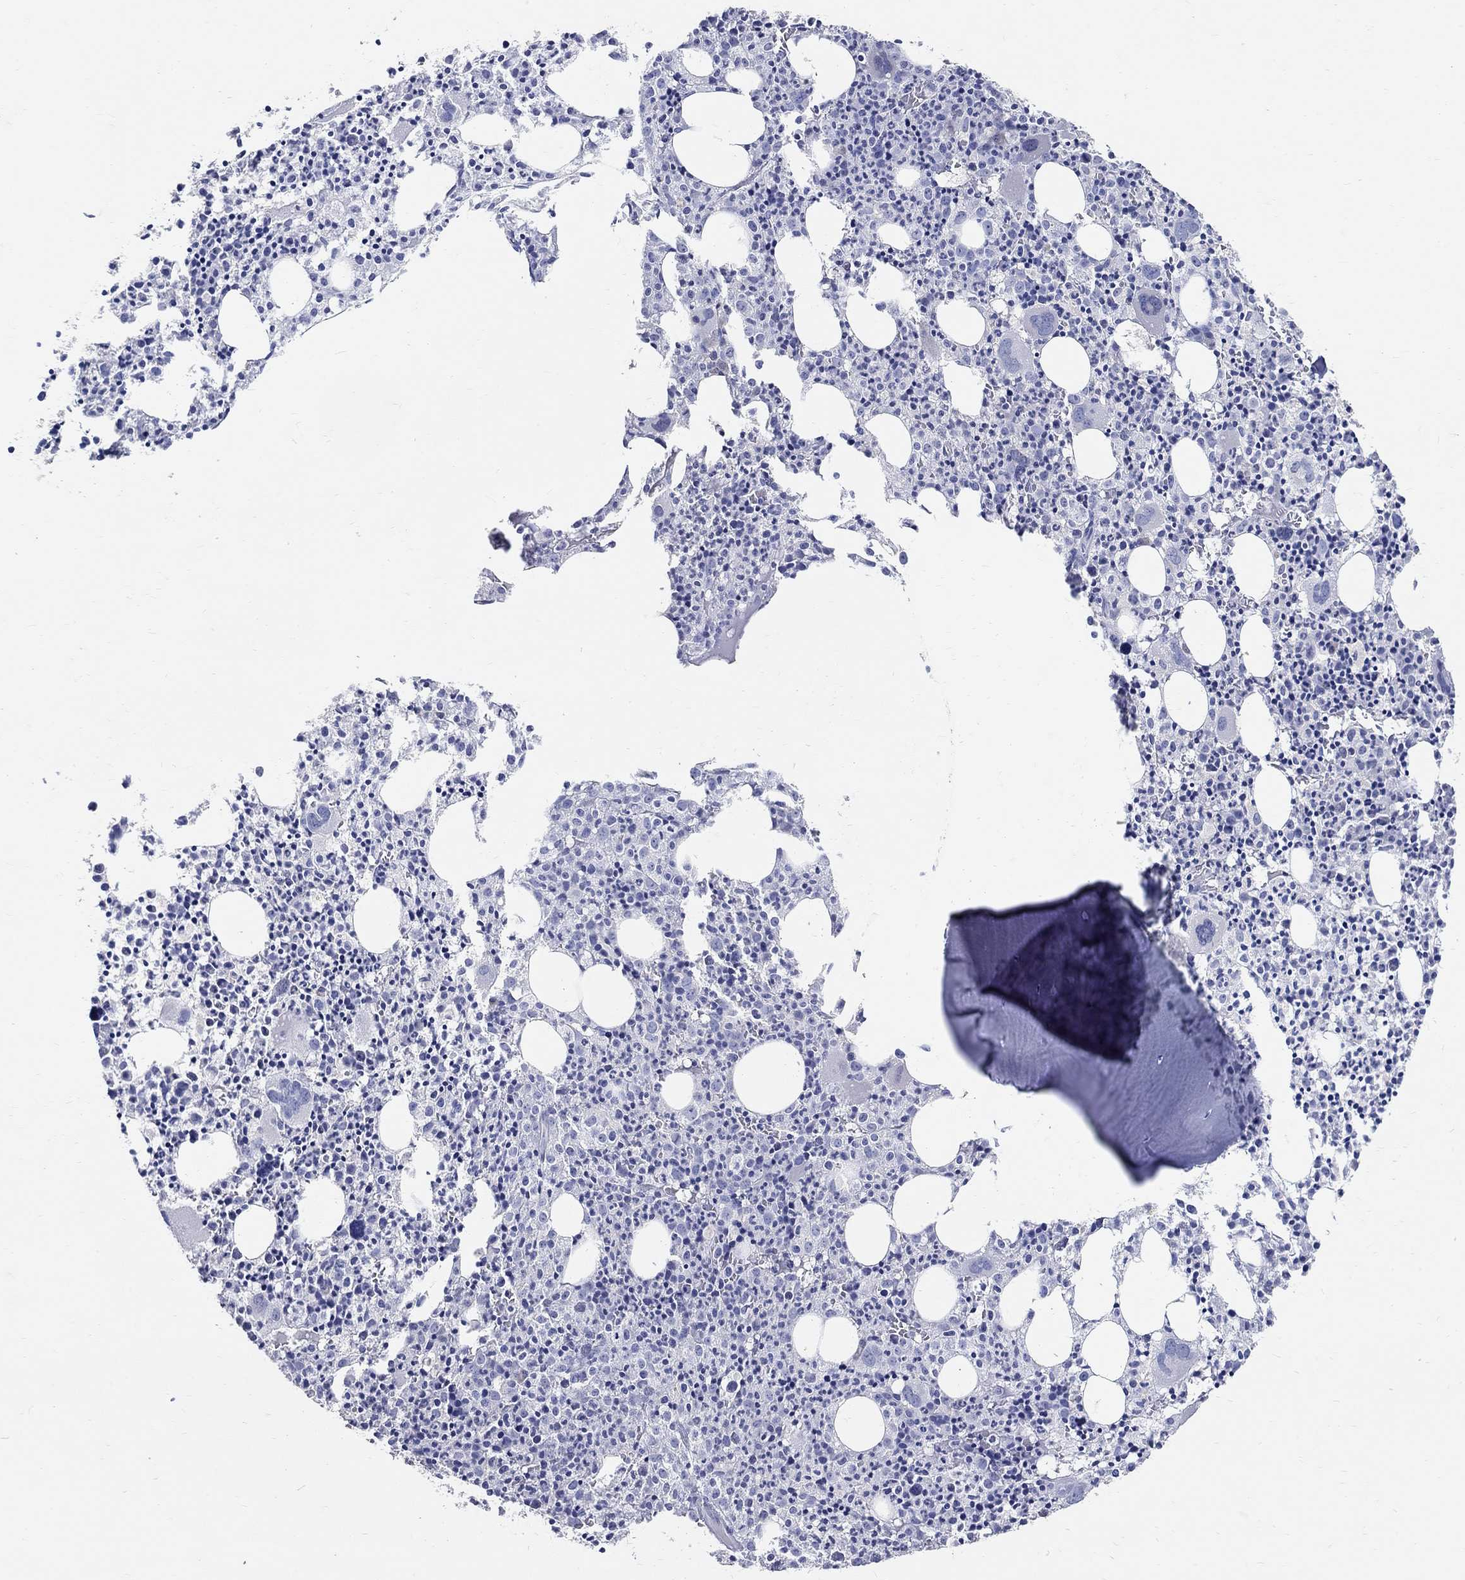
{"staining": {"intensity": "negative", "quantity": "none", "location": "none"}, "tissue": "bone marrow", "cell_type": "Hematopoietic cells", "image_type": "normal", "snomed": [{"axis": "morphology", "description": "Normal tissue, NOS"}, {"axis": "morphology", "description": "Inflammation, NOS"}, {"axis": "topography", "description": "Bone marrow"}], "caption": "Human bone marrow stained for a protein using immunohistochemistry (IHC) reveals no staining in hematopoietic cells.", "gene": "SOX2", "patient": {"sex": "male", "age": 3}}